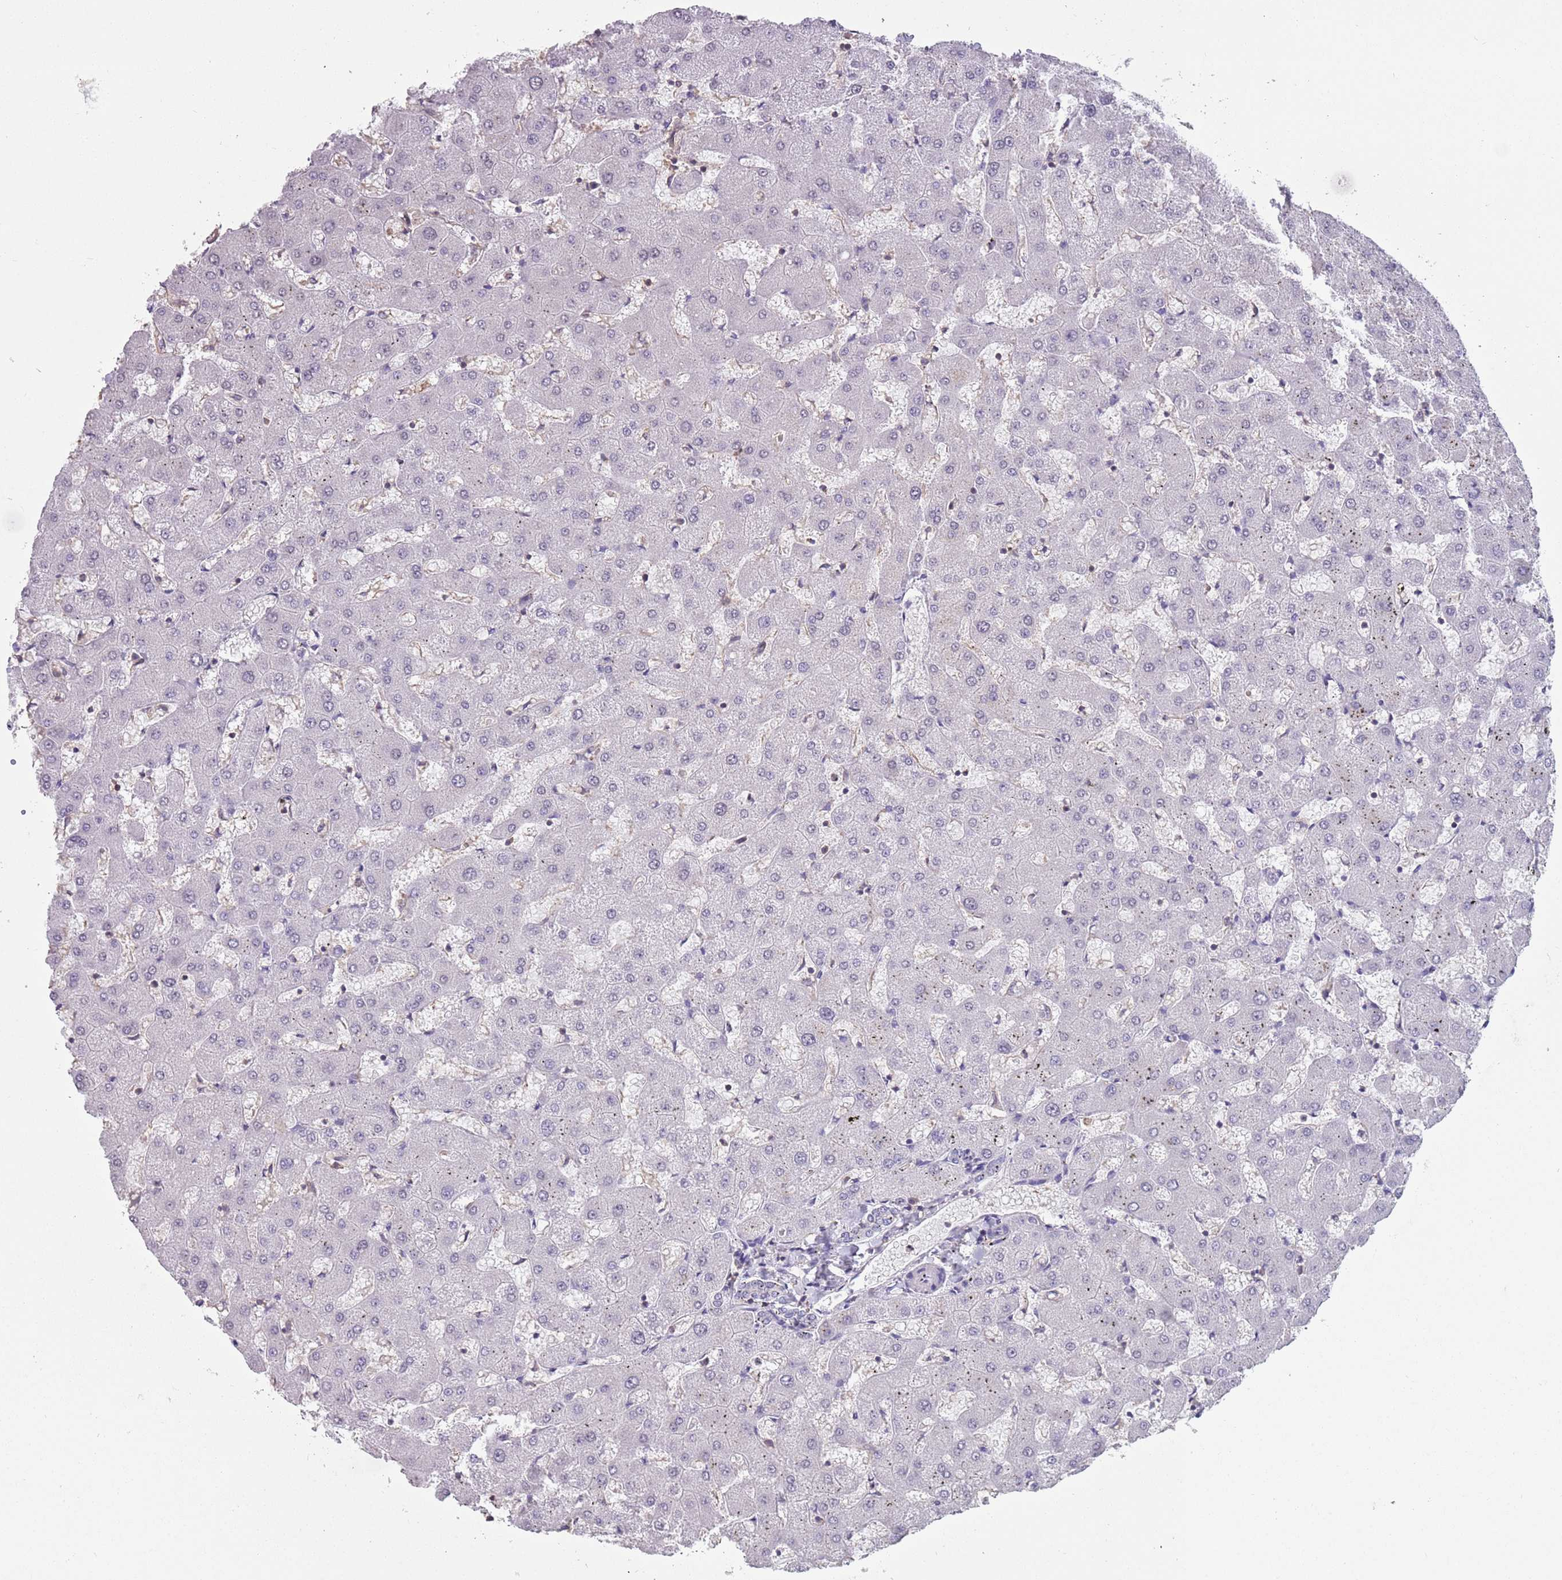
{"staining": {"intensity": "negative", "quantity": "none", "location": "none"}, "tissue": "liver", "cell_type": "Cholangiocytes", "image_type": "normal", "snomed": [{"axis": "morphology", "description": "Normal tissue, NOS"}, {"axis": "topography", "description": "Liver"}], "caption": "The histopathology image exhibits no staining of cholangiocytes in unremarkable liver.", "gene": "SUN5", "patient": {"sex": "female", "age": 63}}